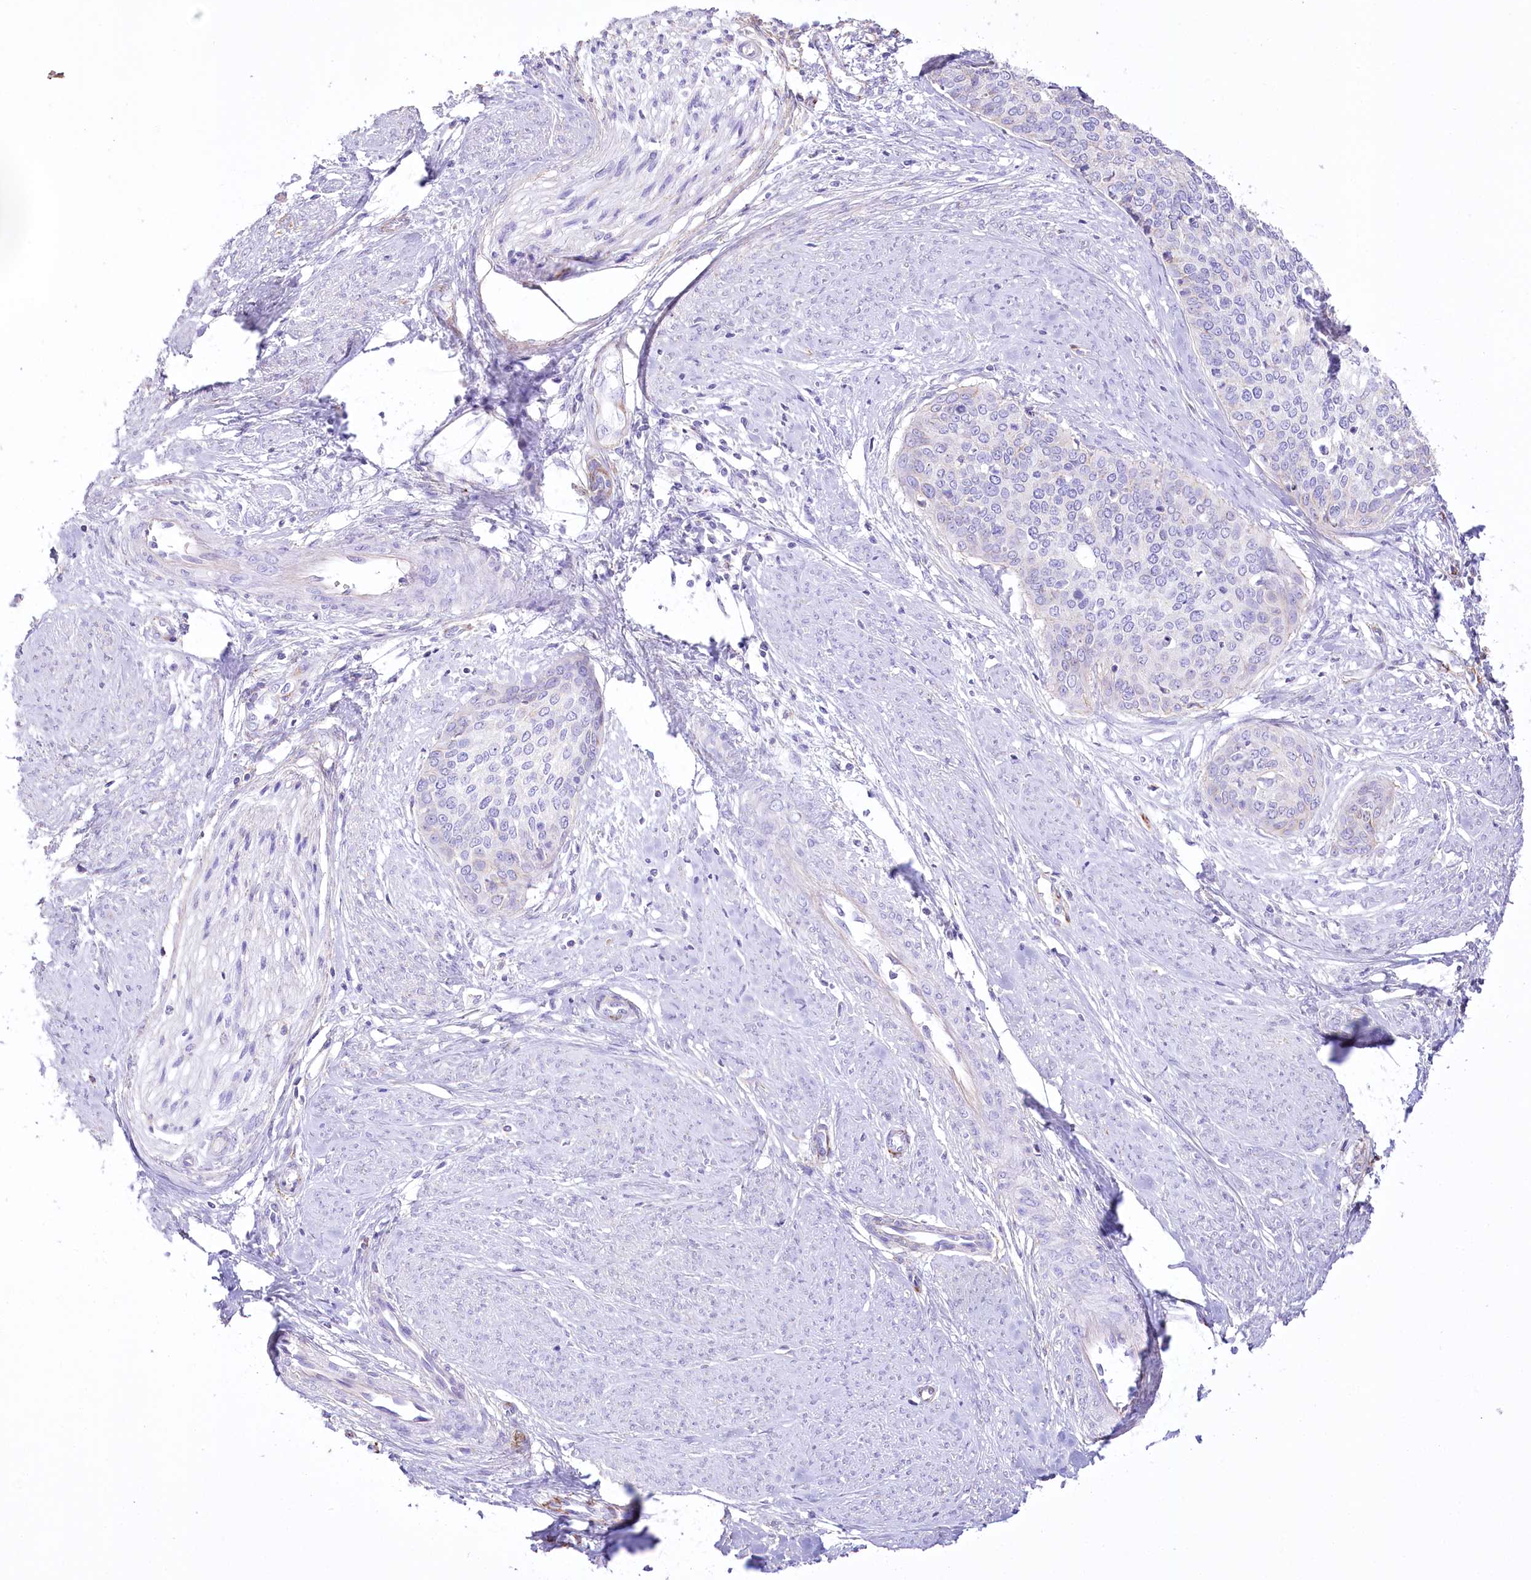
{"staining": {"intensity": "negative", "quantity": "none", "location": "none"}, "tissue": "cervical cancer", "cell_type": "Tumor cells", "image_type": "cancer", "snomed": [{"axis": "morphology", "description": "Squamous cell carcinoma, NOS"}, {"axis": "topography", "description": "Cervix"}], "caption": "Cervical cancer stained for a protein using IHC demonstrates no staining tumor cells.", "gene": "FAM216A", "patient": {"sex": "female", "age": 37}}